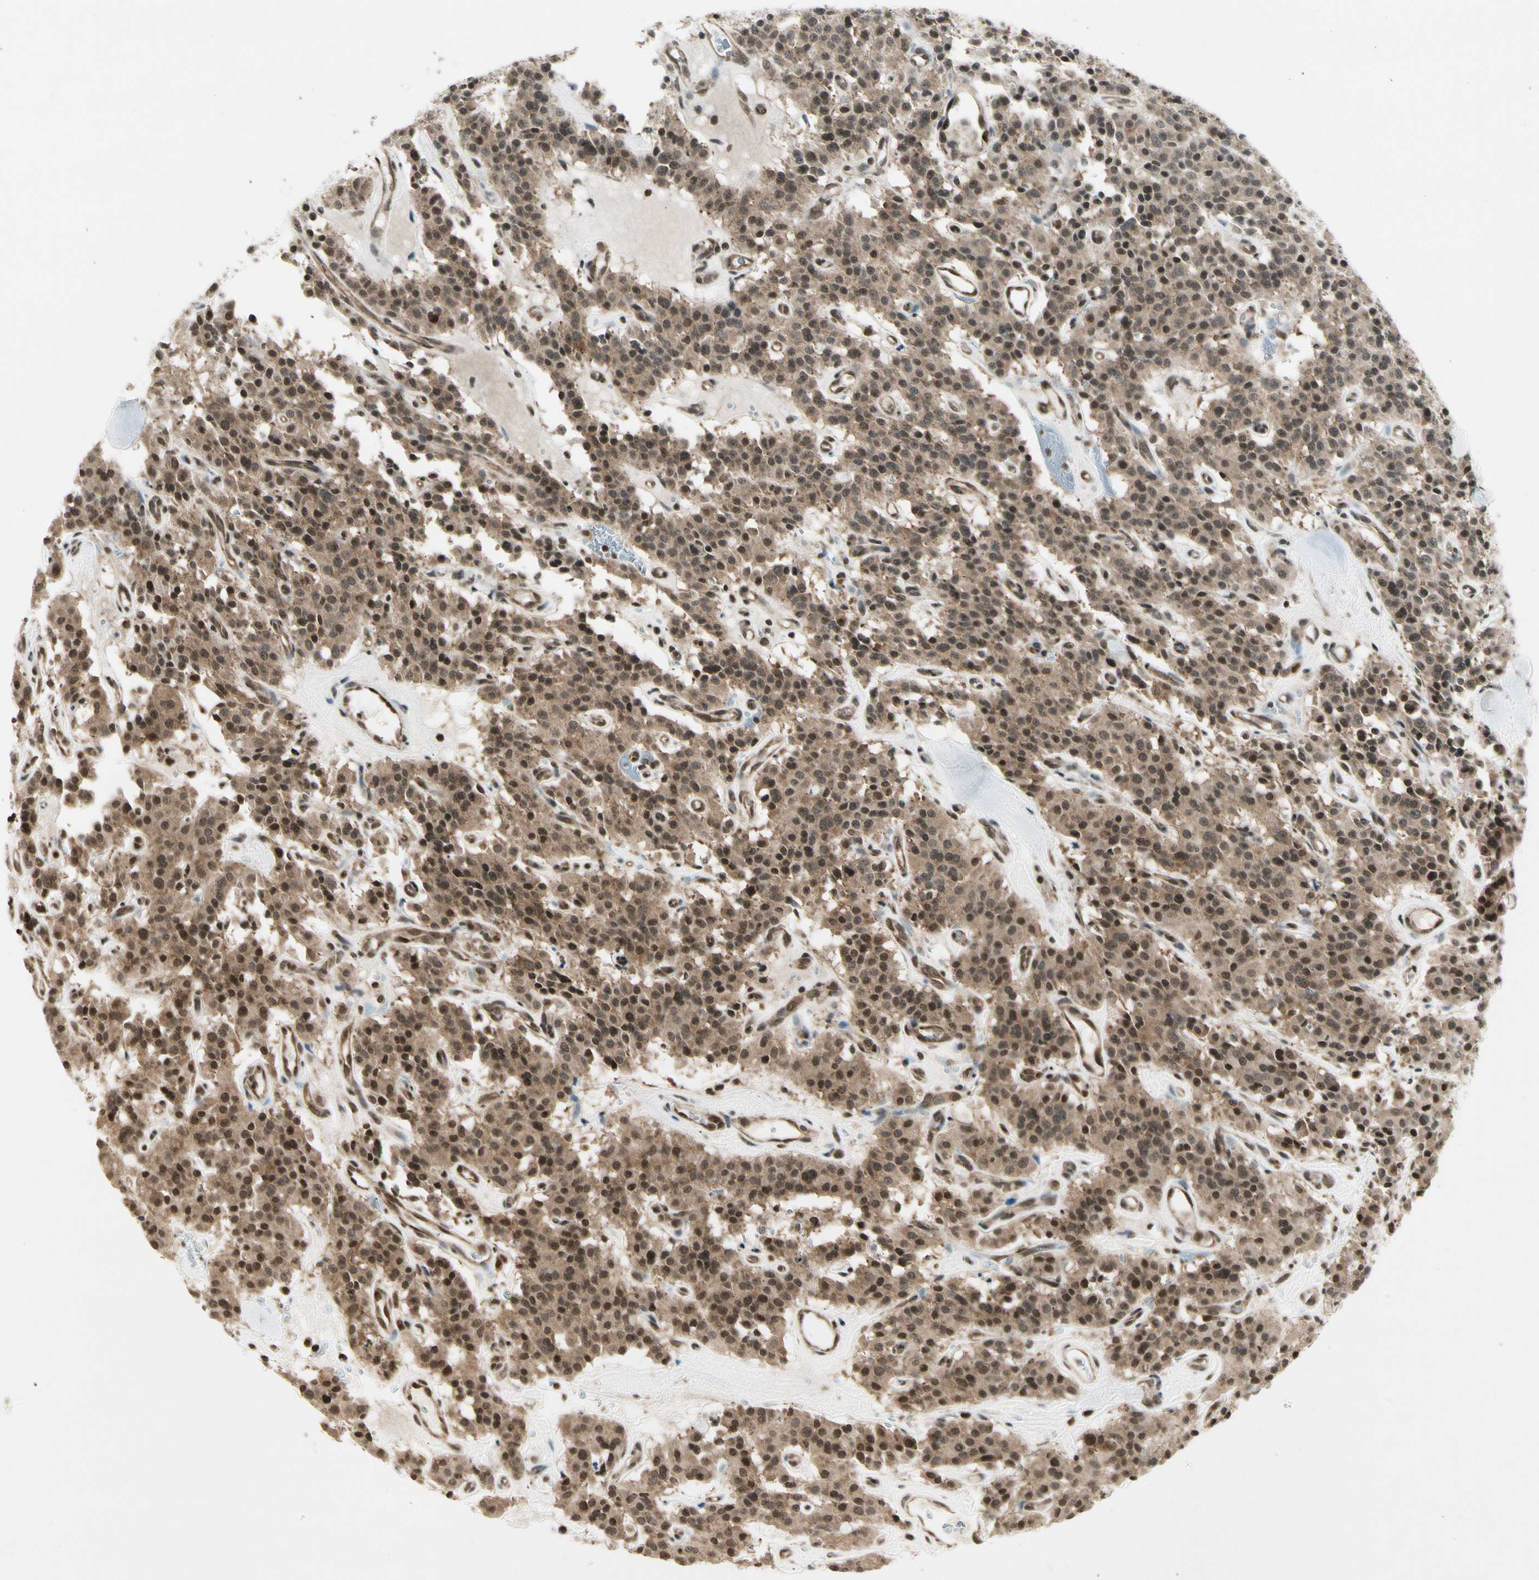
{"staining": {"intensity": "moderate", "quantity": ">75%", "location": "cytoplasmic/membranous,nuclear"}, "tissue": "carcinoid", "cell_type": "Tumor cells", "image_type": "cancer", "snomed": [{"axis": "morphology", "description": "Carcinoid, malignant, NOS"}, {"axis": "topography", "description": "Lung"}], "caption": "Immunohistochemistry (IHC) of human carcinoid (malignant) demonstrates medium levels of moderate cytoplasmic/membranous and nuclear expression in approximately >75% of tumor cells.", "gene": "SMN2", "patient": {"sex": "male", "age": 30}}